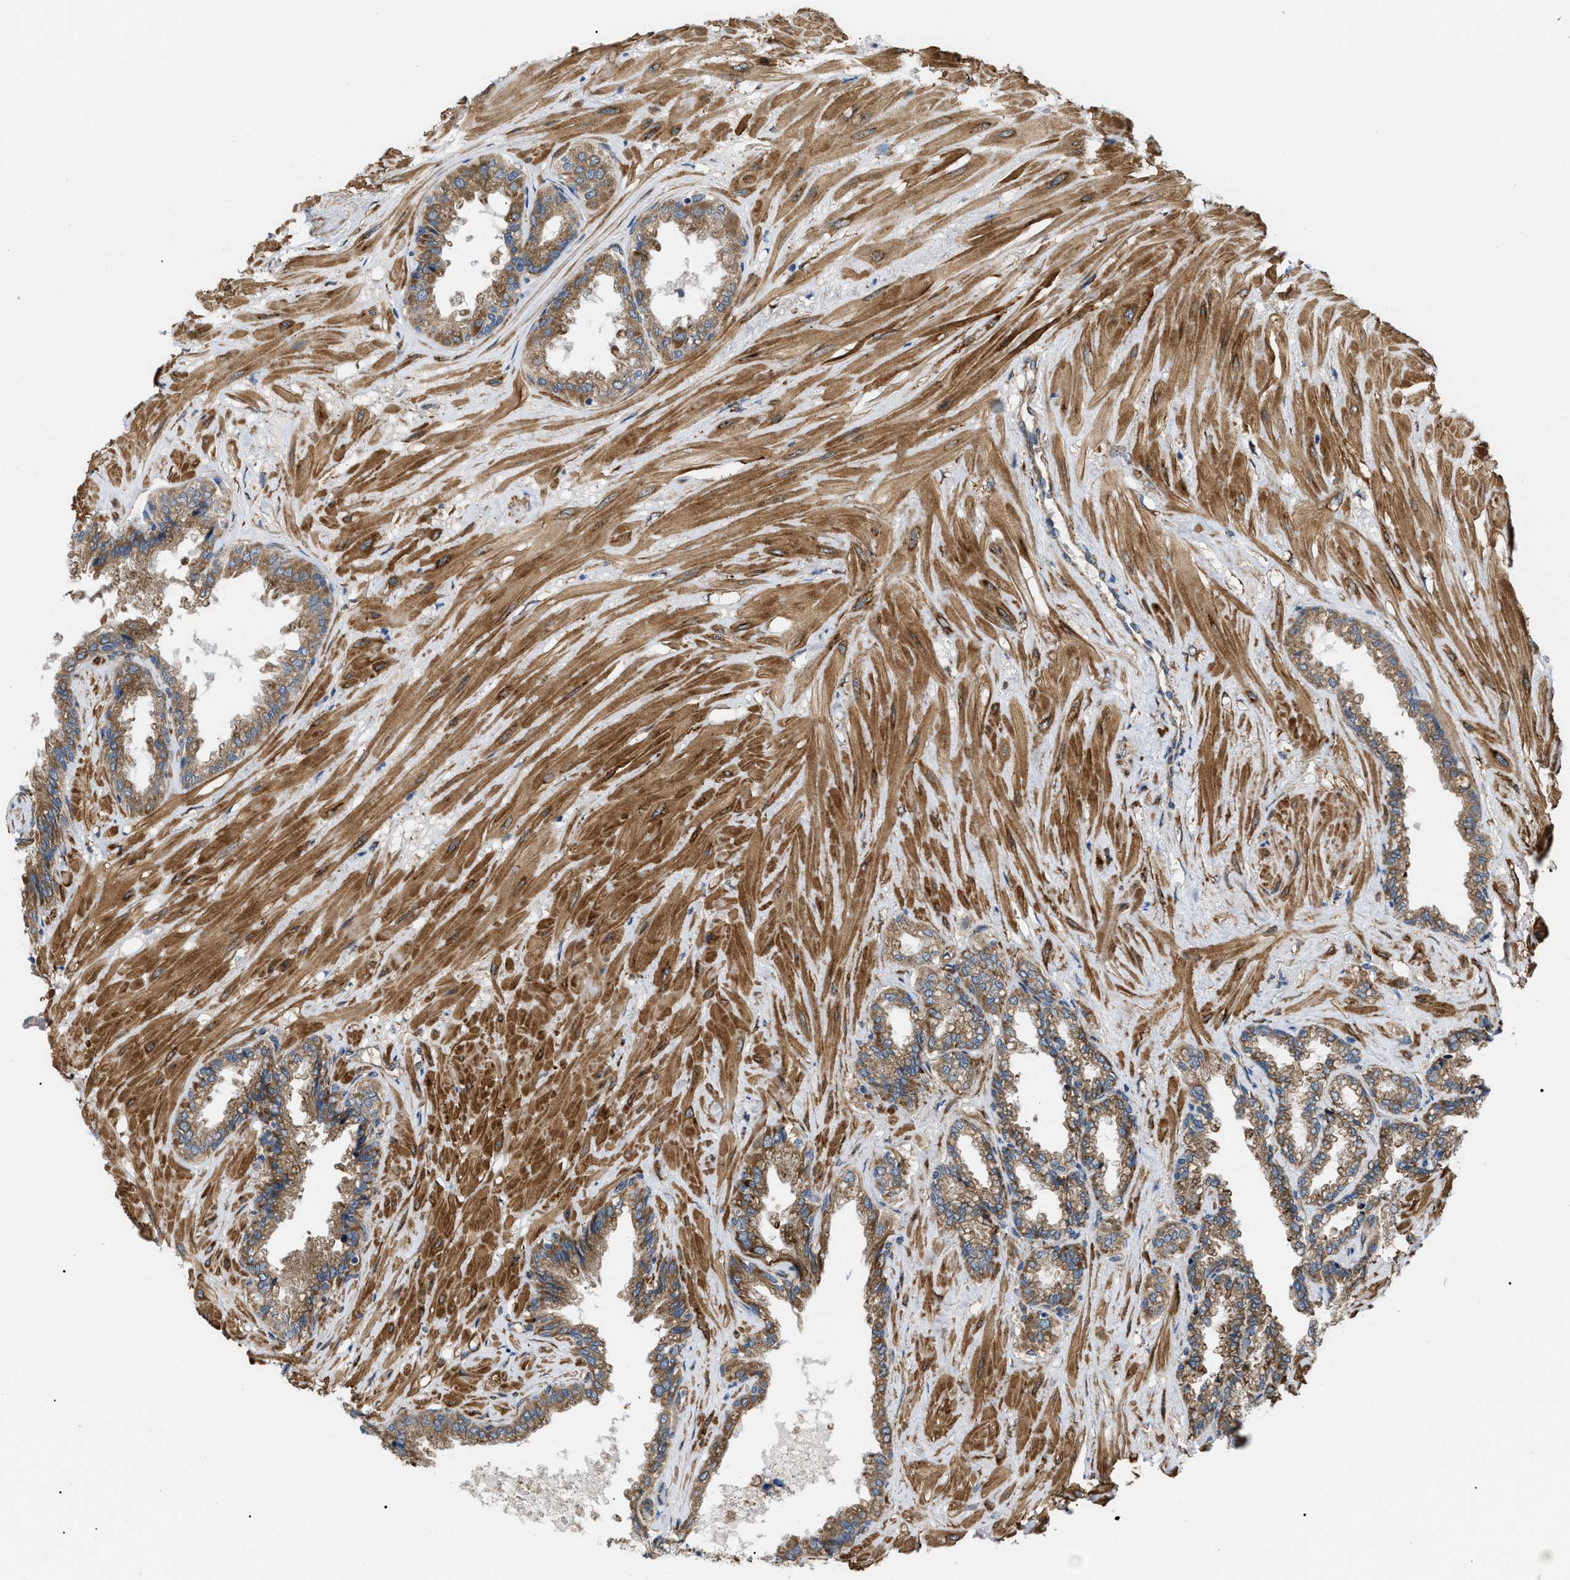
{"staining": {"intensity": "moderate", "quantity": ">75%", "location": "cytoplasmic/membranous"}, "tissue": "seminal vesicle", "cell_type": "Glandular cells", "image_type": "normal", "snomed": [{"axis": "morphology", "description": "Normal tissue, NOS"}, {"axis": "topography", "description": "Seminal veicle"}], "caption": "A medium amount of moderate cytoplasmic/membranous expression is present in approximately >75% of glandular cells in benign seminal vesicle. The protein of interest is stained brown, and the nuclei are stained in blue (DAB IHC with brightfield microscopy, high magnification).", "gene": "MYO10", "patient": {"sex": "male", "age": 46}}